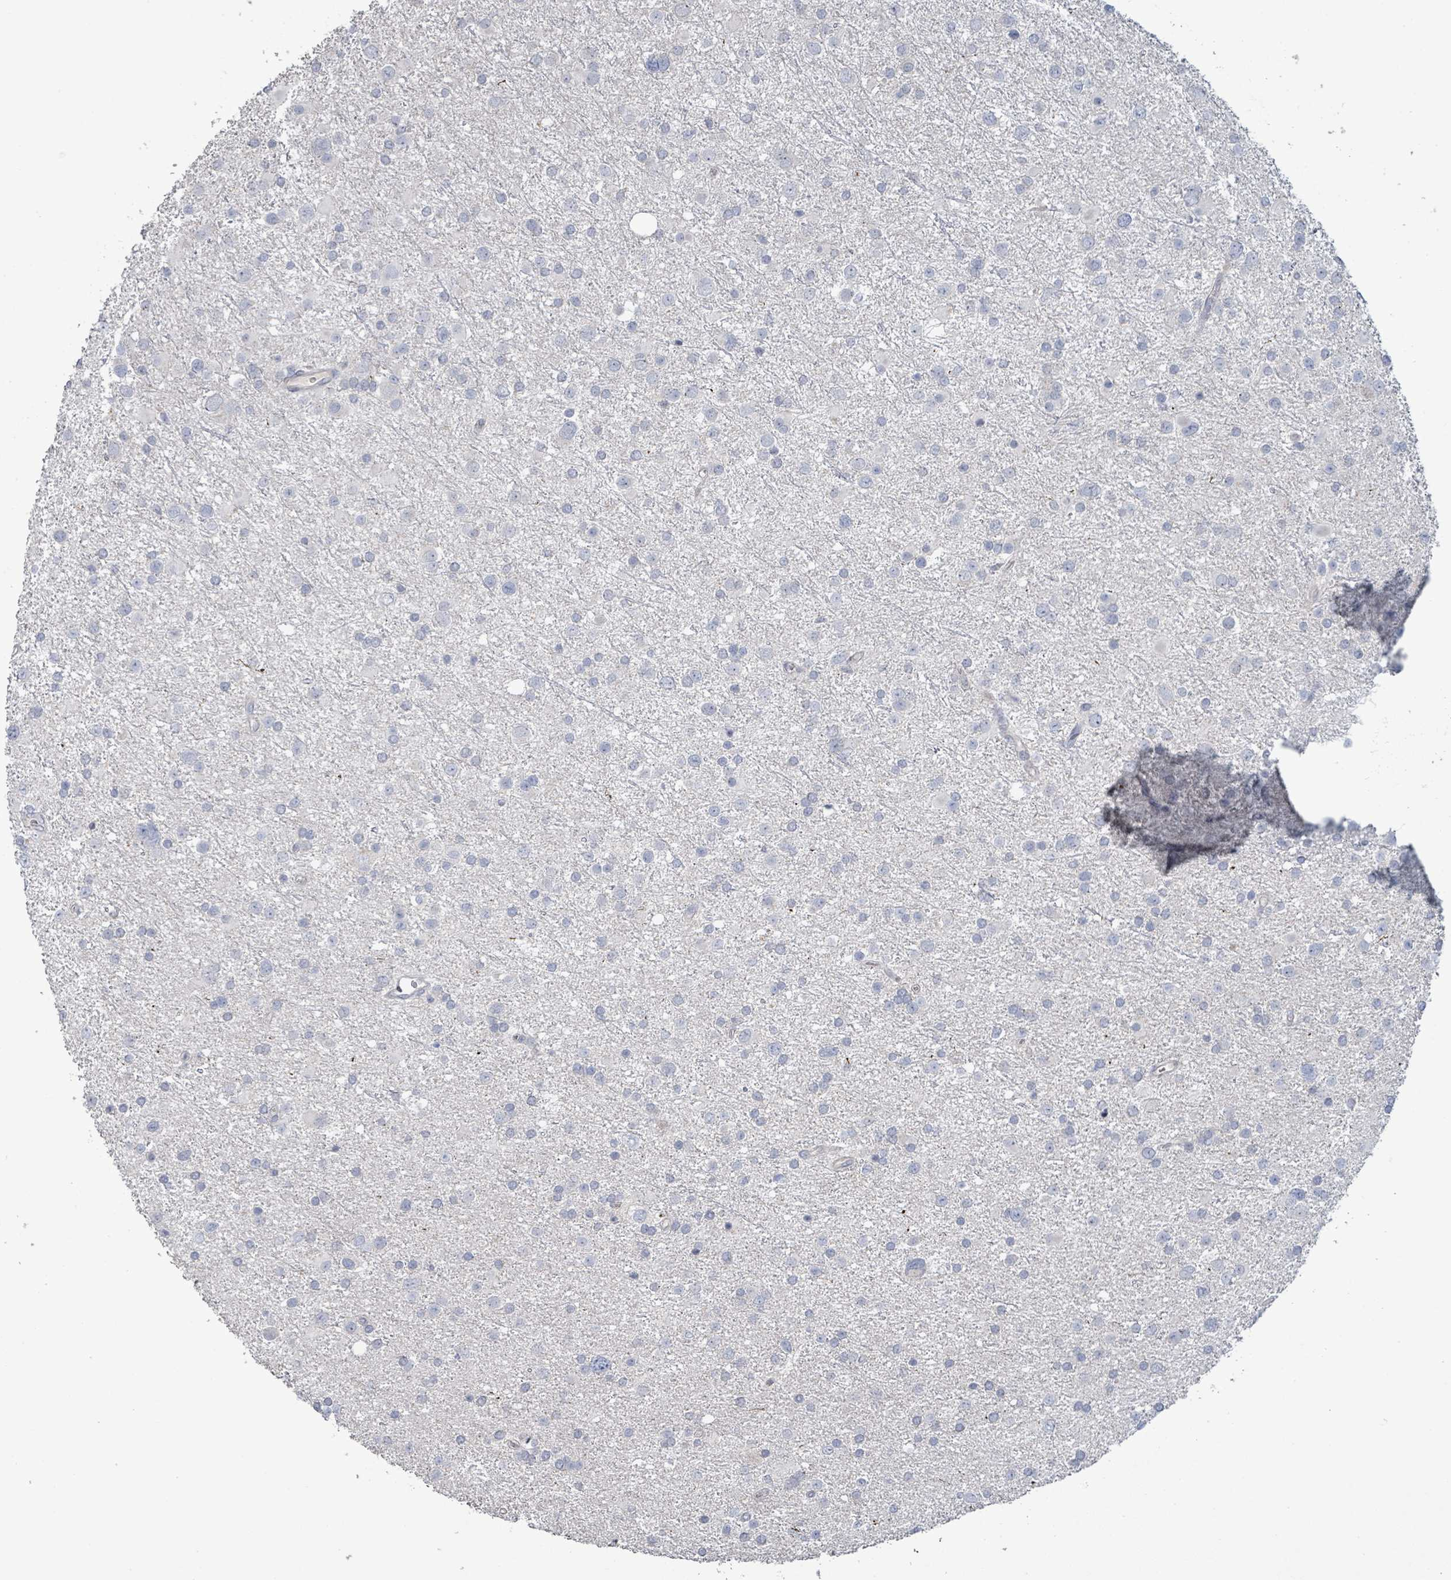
{"staining": {"intensity": "negative", "quantity": "none", "location": "none"}, "tissue": "glioma", "cell_type": "Tumor cells", "image_type": "cancer", "snomed": [{"axis": "morphology", "description": "Glioma, malignant, Low grade"}, {"axis": "topography", "description": "Brain"}], "caption": "Immunohistochemical staining of glioma reveals no significant staining in tumor cells.", "gene": "LILRA4", "patient": {"sex": "female", "age": 32}}